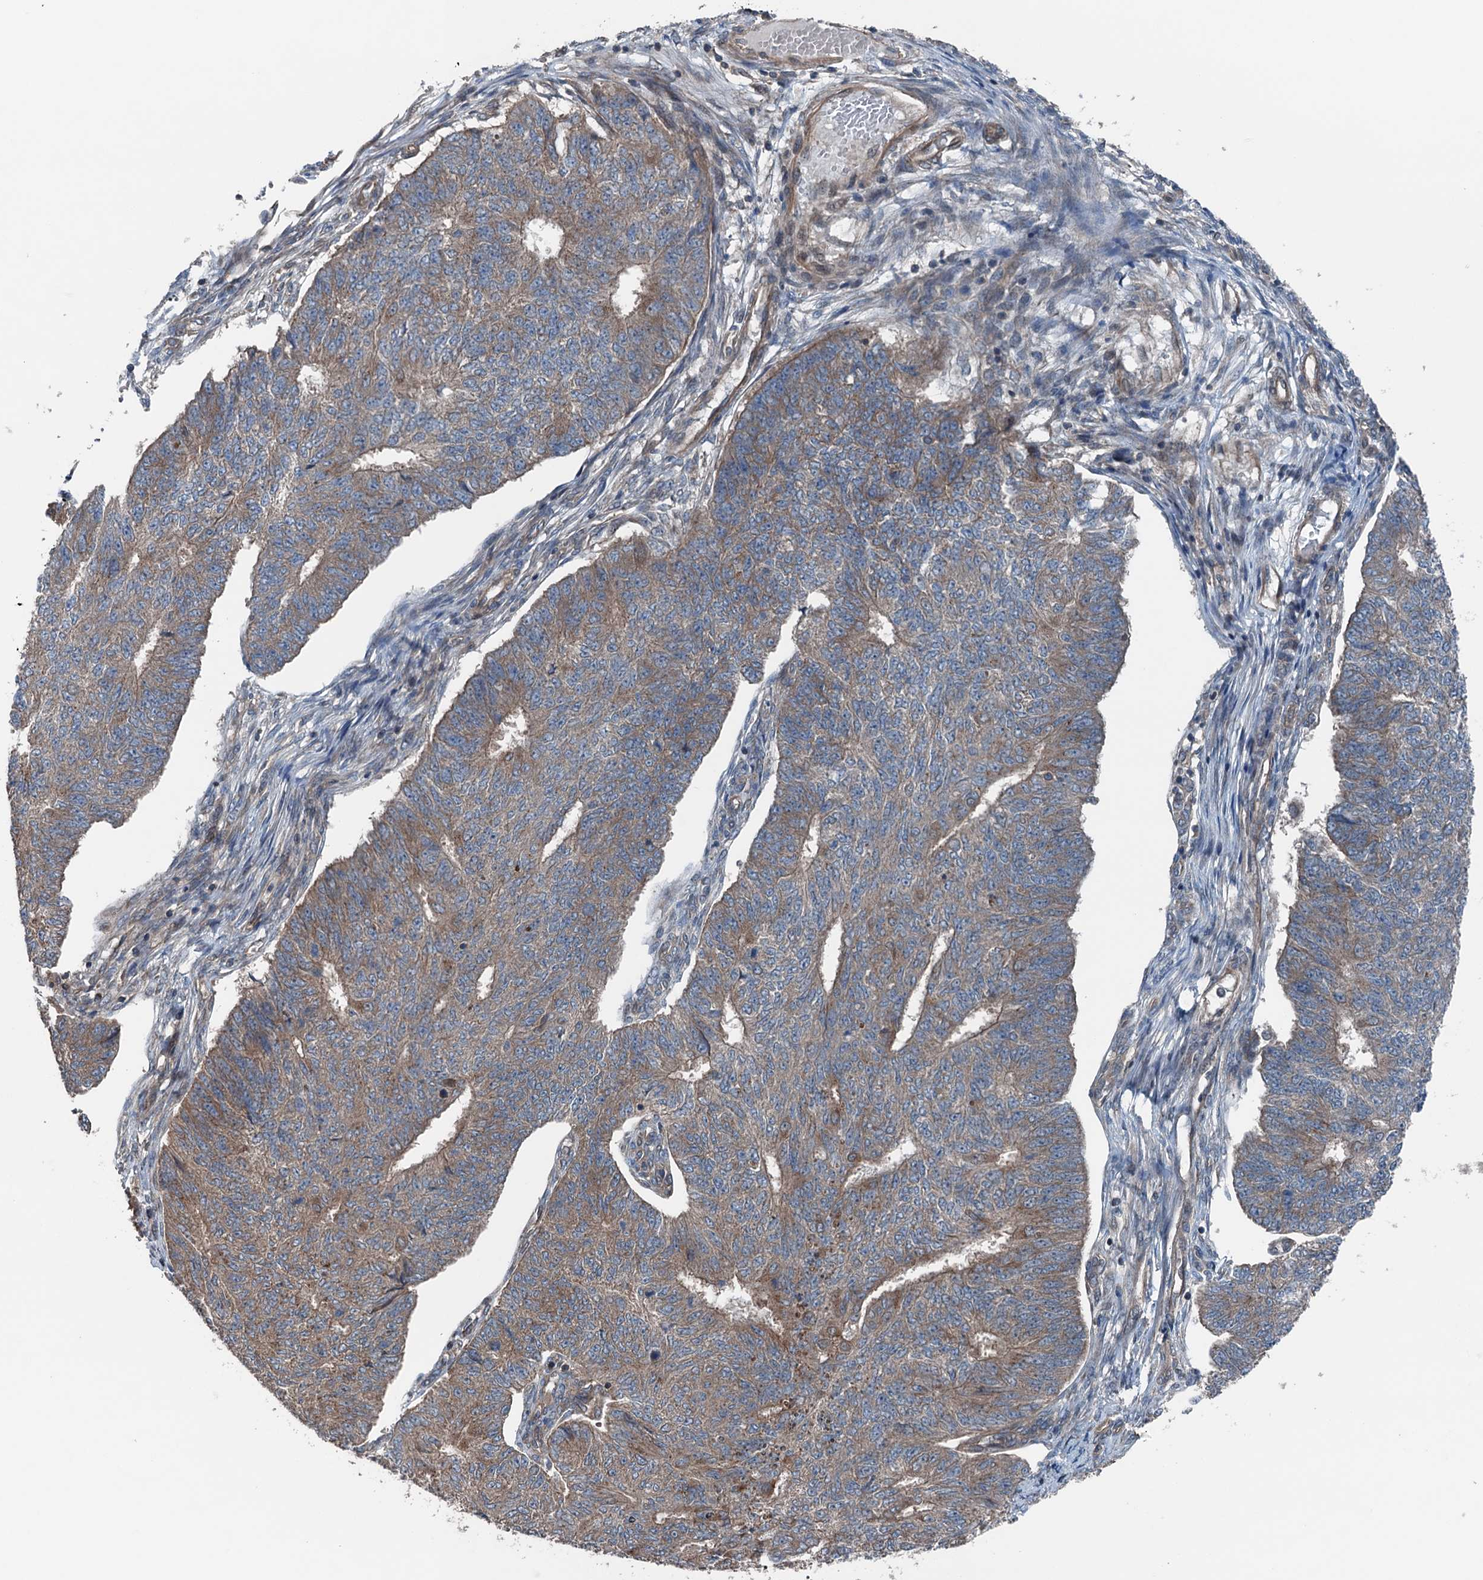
{"staining": {"intensity": "weak", "quantity": ">75%", "location": "cytoplasmic/membranous"}, "tissue": "endometrial cancer", "cell_type": "Tumor cells", "image_type": "cancer", "snomed": [{"axis": "morphology", "description": "Adenocarcinoma, NOS"}, {"axis": "topography", "description": "Endometrium"}], "caption": "Protein expression analysis of endometrial cancer demonstrates weak cytoplasmic/membranous positivity in about >75% of tumor cells.", "gene": "TRAPPC8", "patient": {"sex": "female", "age": 32}}